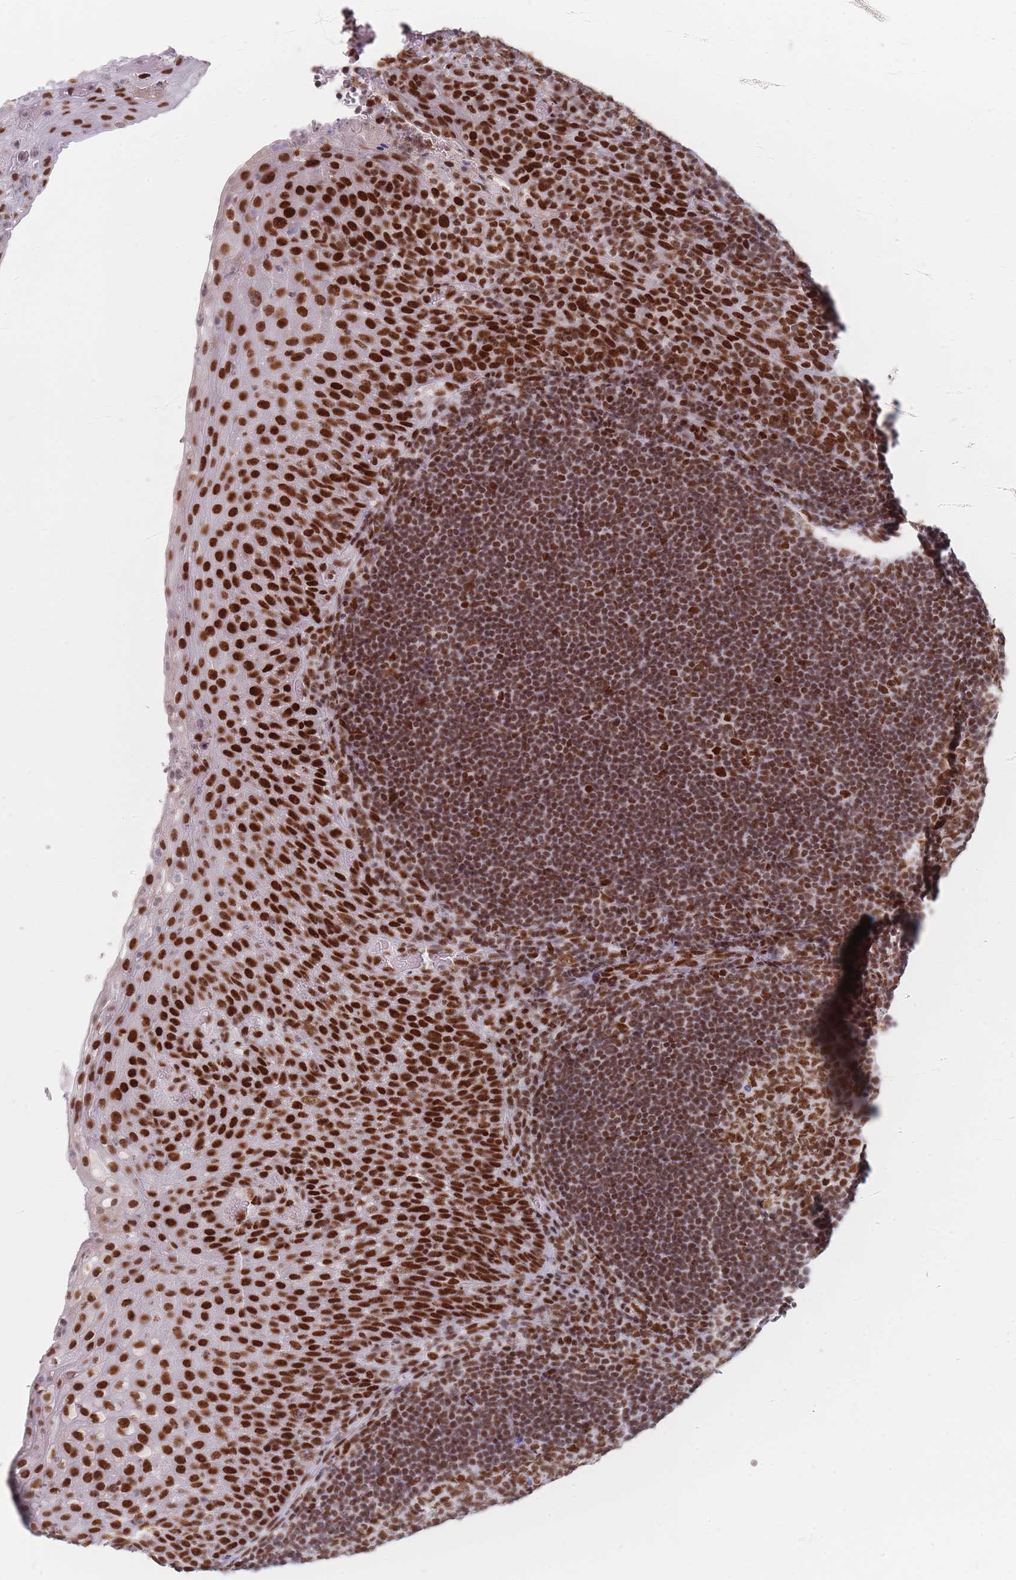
{"staining": {"intensity": "moderate", "quantity": ">75%", "location": "nuclear"}, "tissue": "tonsil", "cell_type": "Germinal center cells", "image_type": "normal", "snomed": [{"axis": "morphology", "description": "Normal tissue, NOS"}, {"axis": "topography", "description": "Tonsil"}], "caption": "This photomicrograph reveals immunohistochemistry staining of normal human tonsil, with medium moderate nuclear staining in approximately >75% of germinal center cells.", "gene": "SAFB2", "patient": {"sex": "male", "age": 17}}